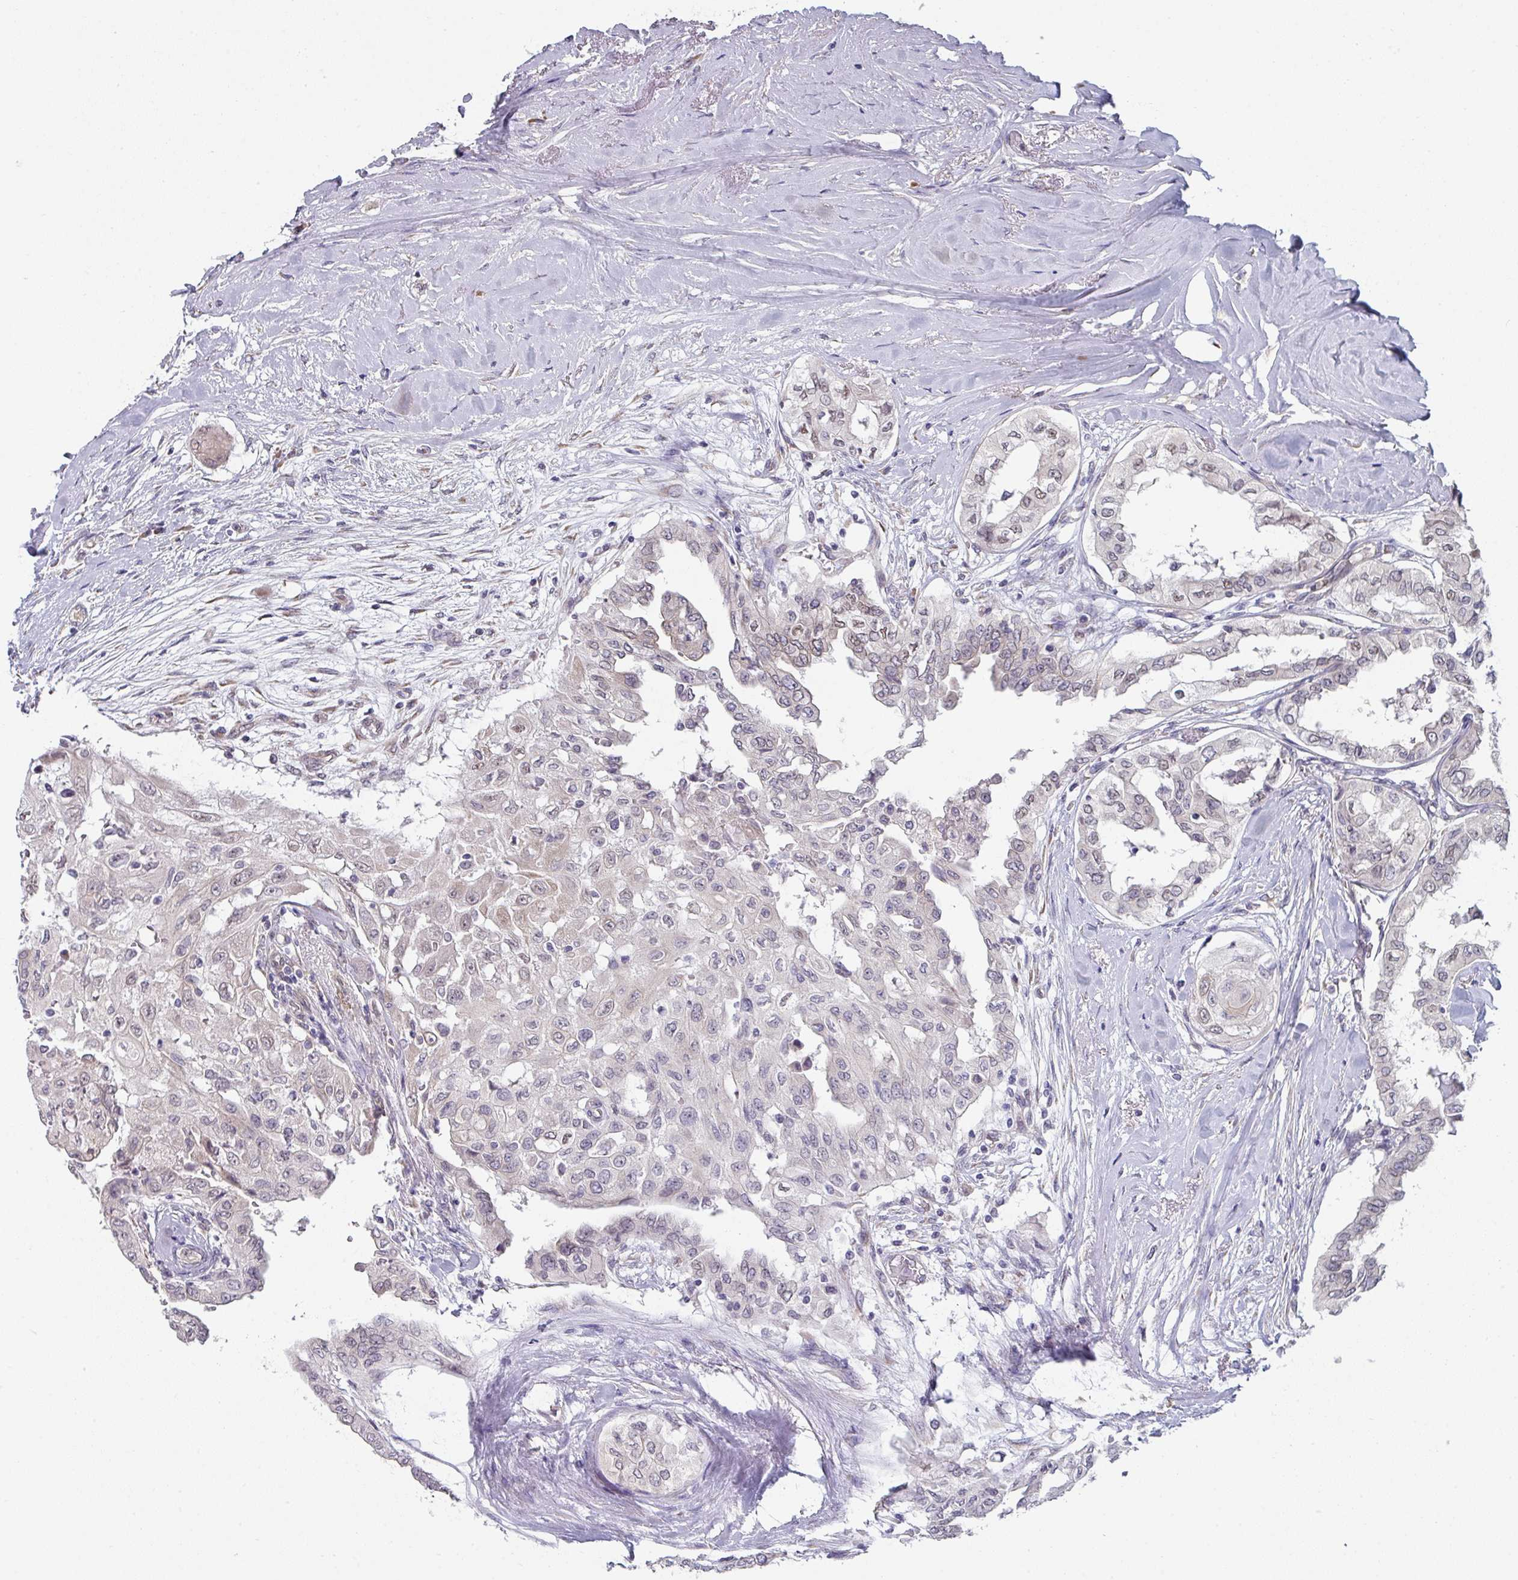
{"staining": {"intensity": "weak", "quantity": "<25%", "location": "nuclear"}, "tissue": "thyroid cancer", "cell_type": "Tumor cells", "image_type": "cancer", "snomed": [{"axis": "morphology", "description": "Papillary adenocarcinoma, NOS"}, {"axis": "topography", "description": "Thyroid gland"}], "caption": "There is no significant expression in tumor cells of thyroid papillary adenocarcinoma.", "gene": "TMED5", "patient": {"sex": "female", "age": 59}}